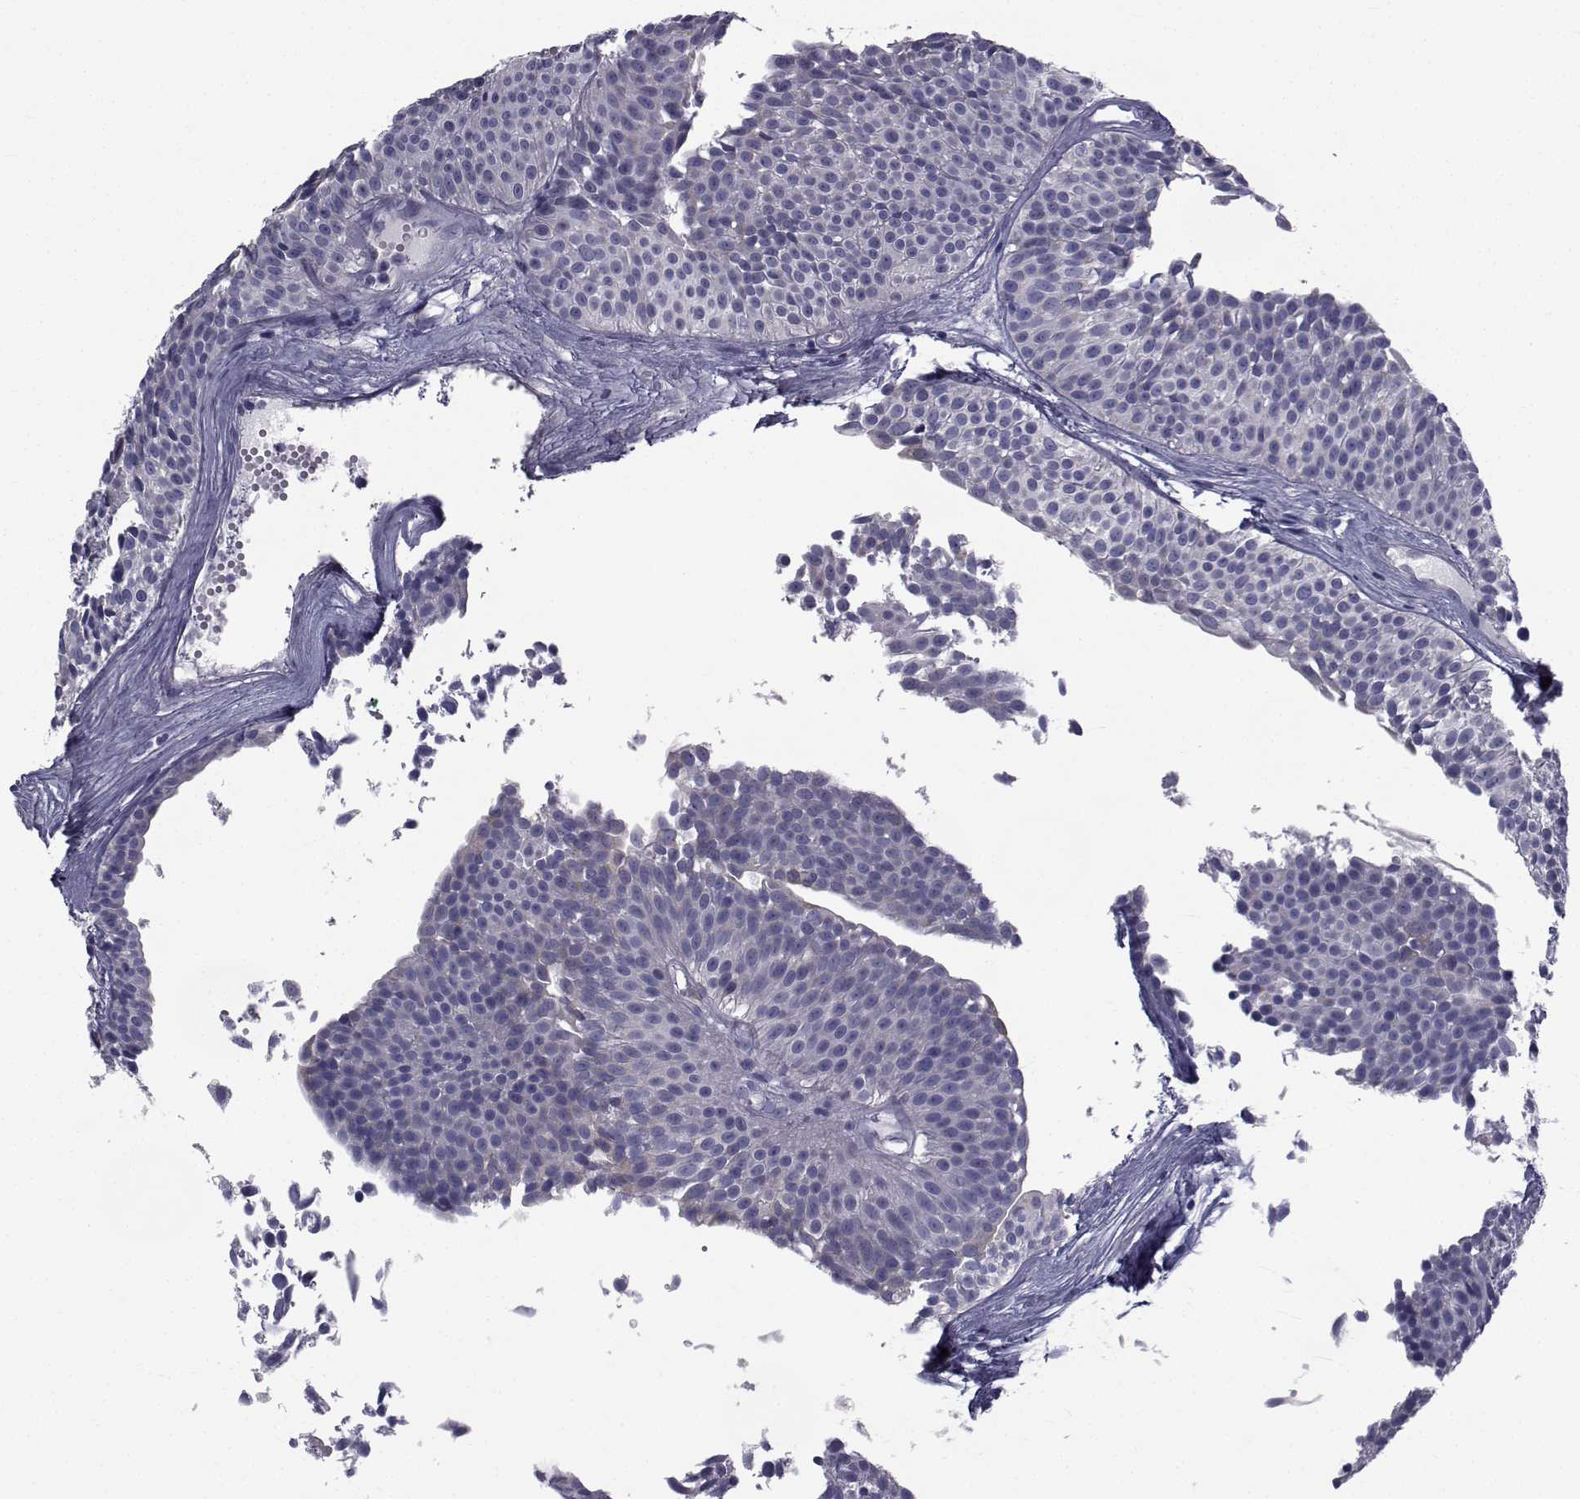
{"staining": {"intensity": "negative", "quantity": "none", "location": "none"}, "tissue": "urothelial cancer", "cell_type": "Tumor cells", "image_type": "cancer", "snomed": [{"axis": "morphology", "description": "Urothelial carcinoma, Low grade"}, {"axis": "topography", "description": "Urinary bladder"}], "caption": "Urothelial cancer stained for a protein using immunohistochemistry (IHC) shows no staining tumor cells.", "gene": "FDXR", "patient": {"sex": "male", "age": 63}}